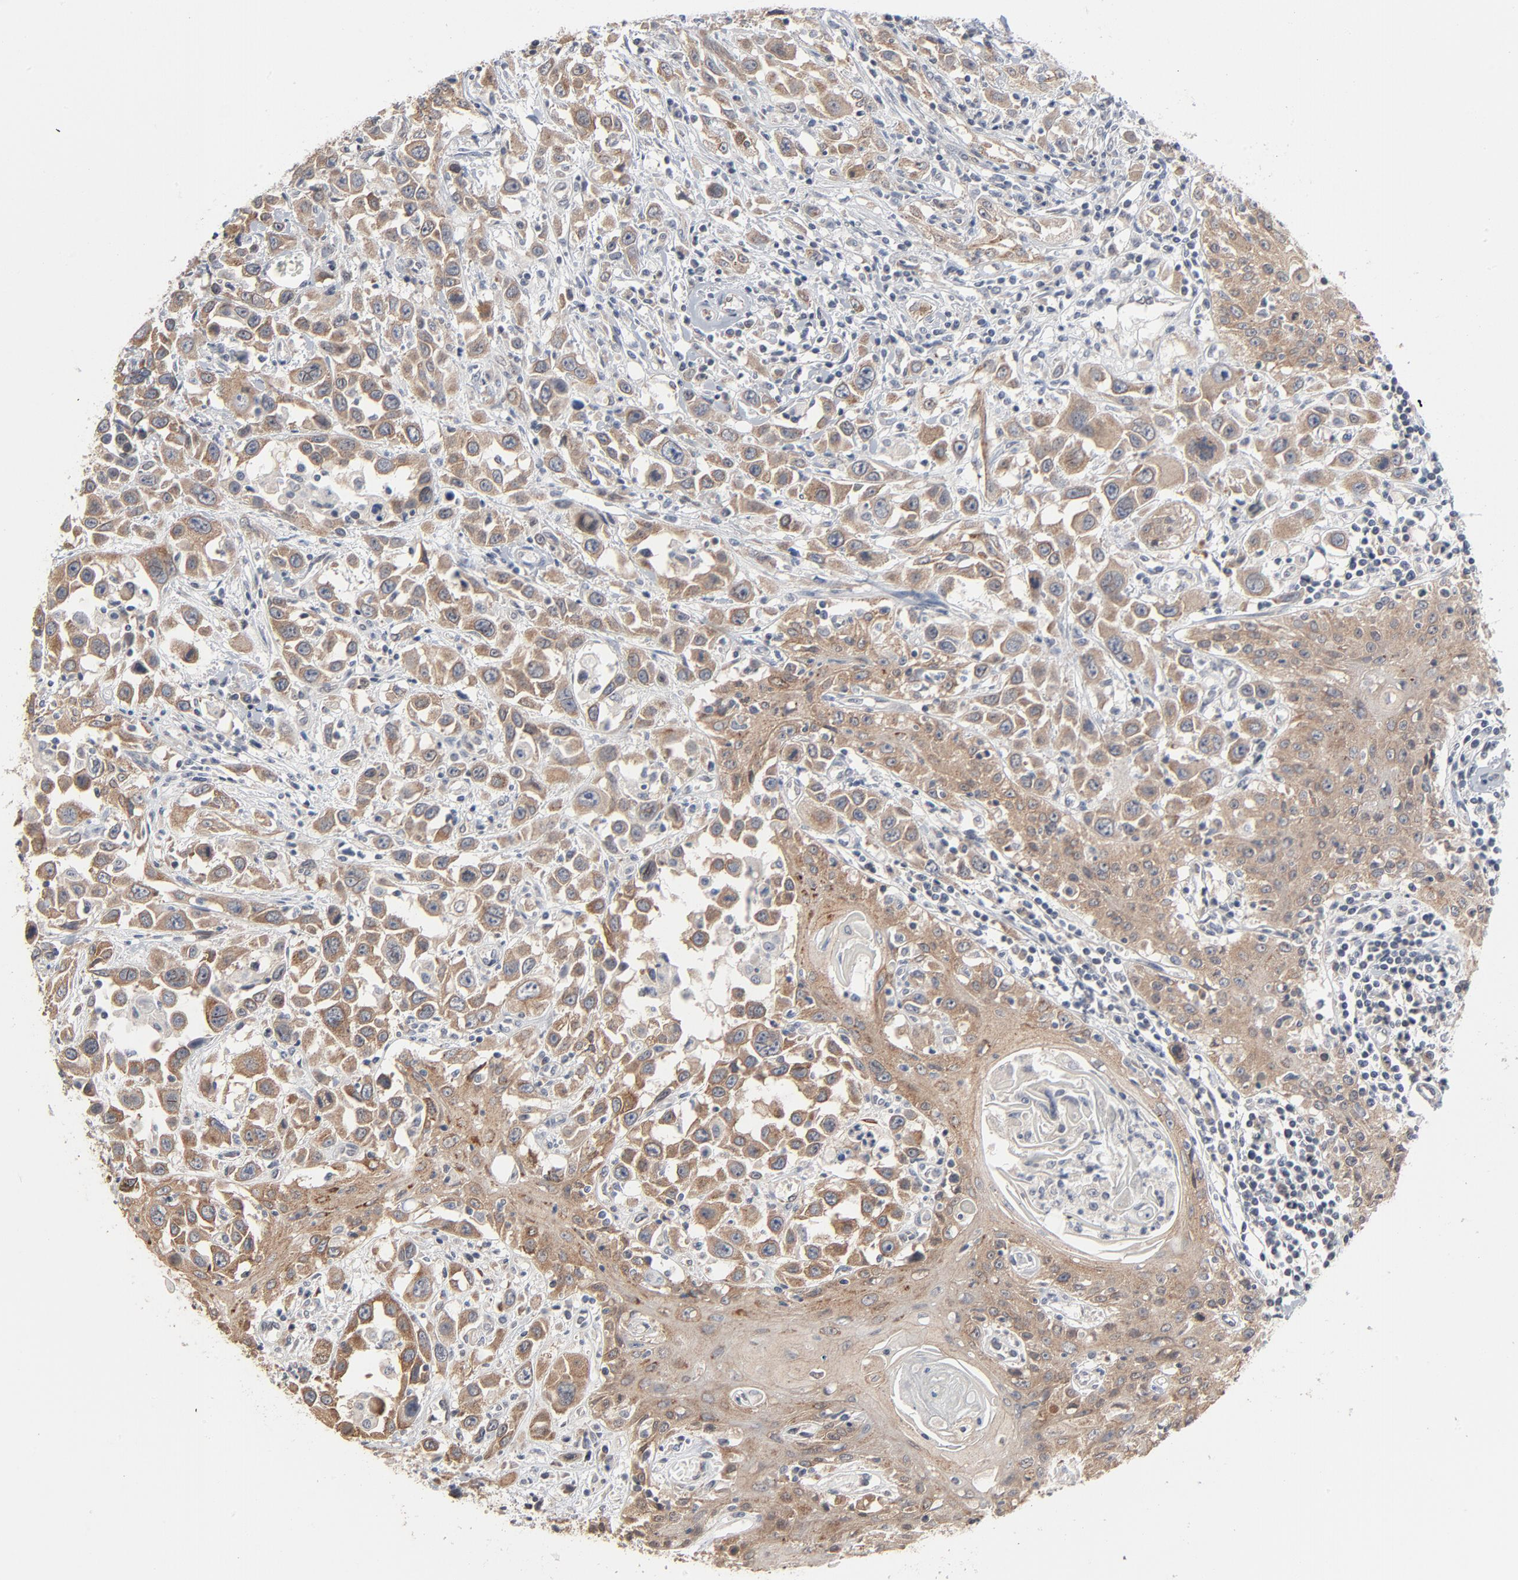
{"staining": {"intensity": "moderate", "quantity": ">75%", "location": "cytoplasmic/membranous"}, "tissue": "head and neck cancer", "cell_type": "Tumor cells", "image_type": "cancer", "snomed": [{"axis": "morphology", "description": "Squamous cell carcinoma, NOS"}, {"axis": "topography", "description": "Oral tissue"}, {"axis": "topography", "description": "Head-Neck"}], "caption": "Human squamous cell carcinoma (head and neck) stained for a protein (brown) reveals moderate cytoplasmic/membranous positive positivity in approximately >75% of tumor cells.", "gene": "ITPR3", "patient": {"sex": "female", "age": 76}}